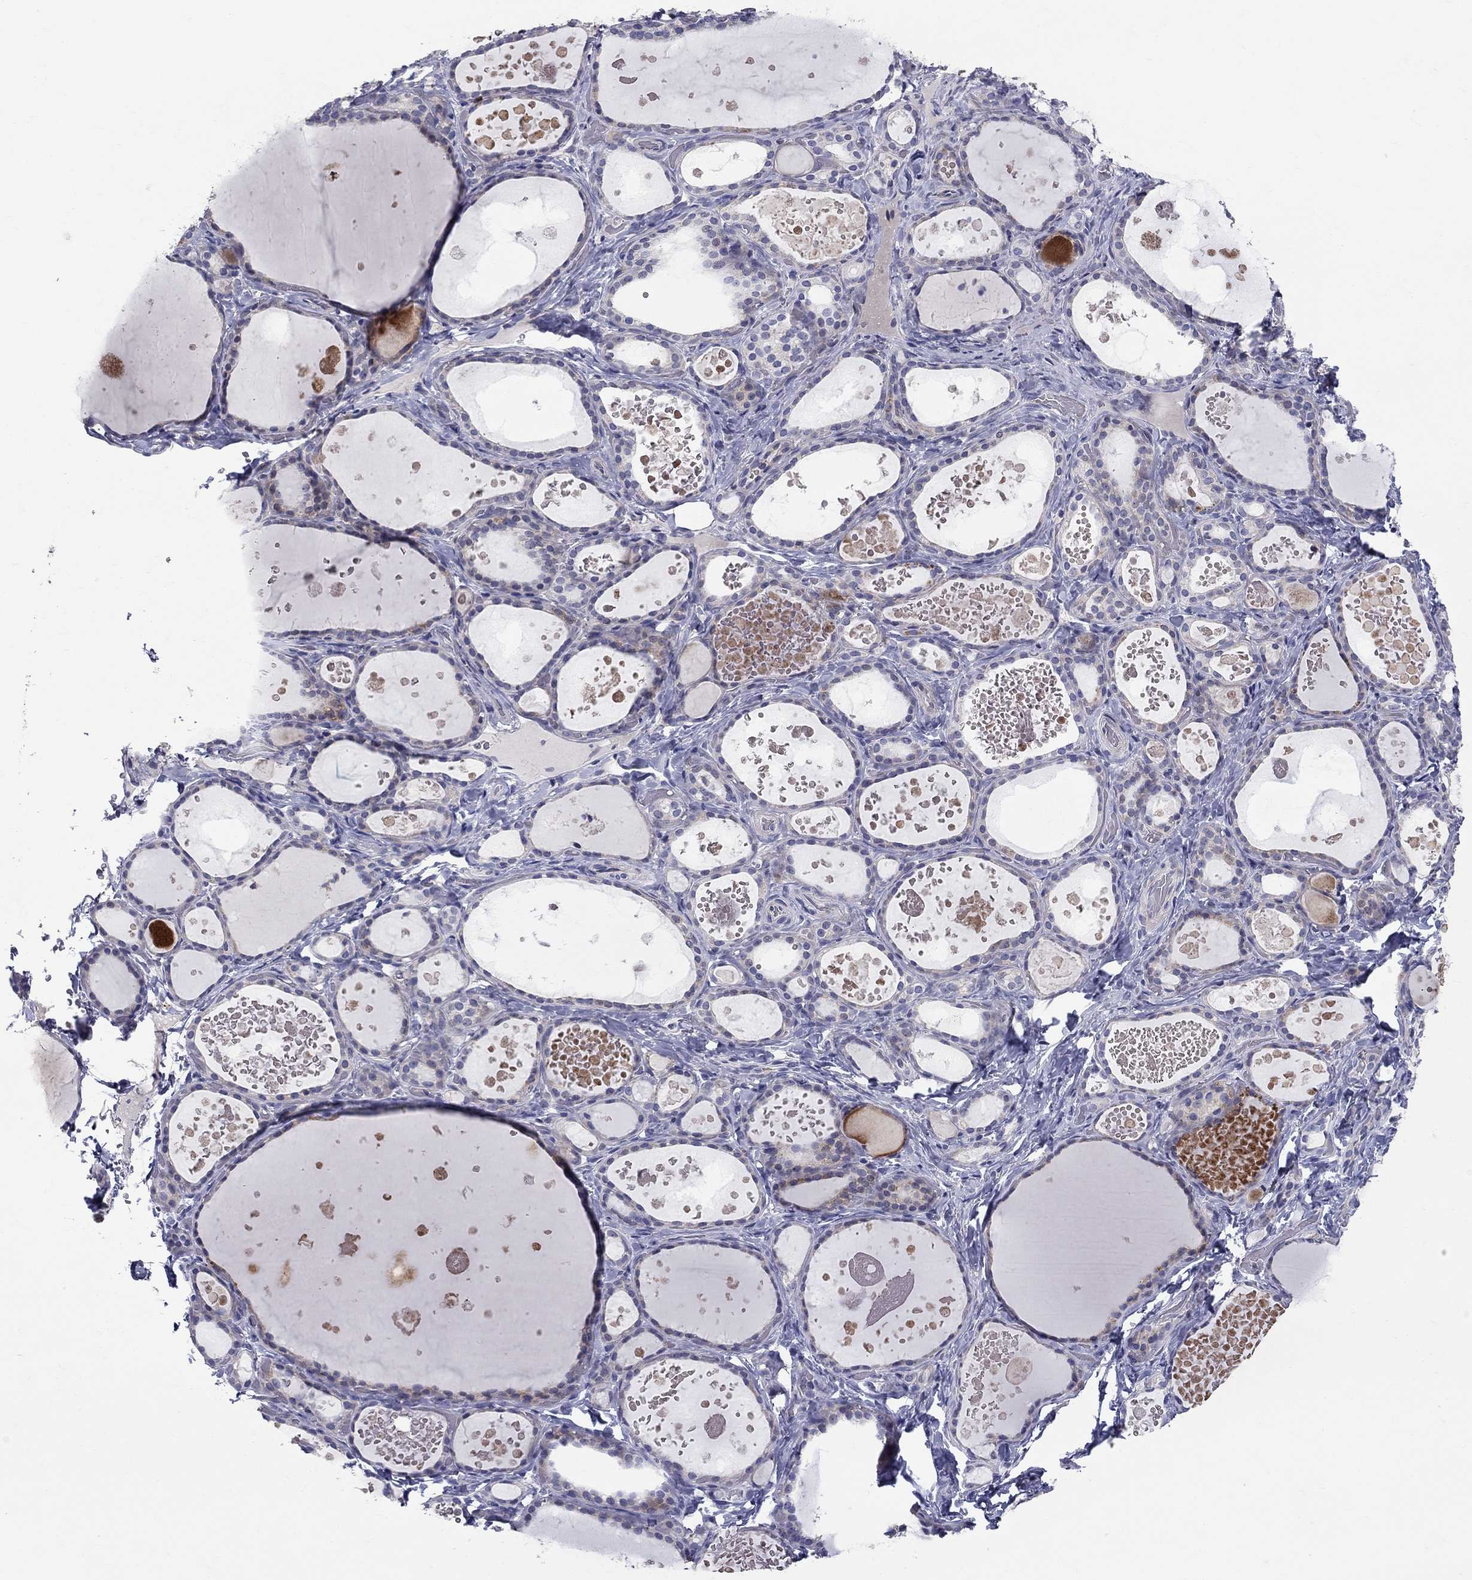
{"staining": {"intensity": "weak", "quantity": "25%-75%", "location": "cytoplasmic/membranous"}, "tissue": "thyroid gland", "cell_type": "Glandular cells", "image_type": "normal", "snomed": [{"axis": "morphology", "description": "Normal tissue, NOS"}, {"axis": "topography", "description": "Thyroid gland"}], "caption": "The image exhibits immunohistochemical staining of benign thyroid gland. There is weak cytoplasmic/membranous staining is present in about 25%-75% of glandular cells.", "gene": "HMX2", "patient": {"sex": "female", "age": 56}}